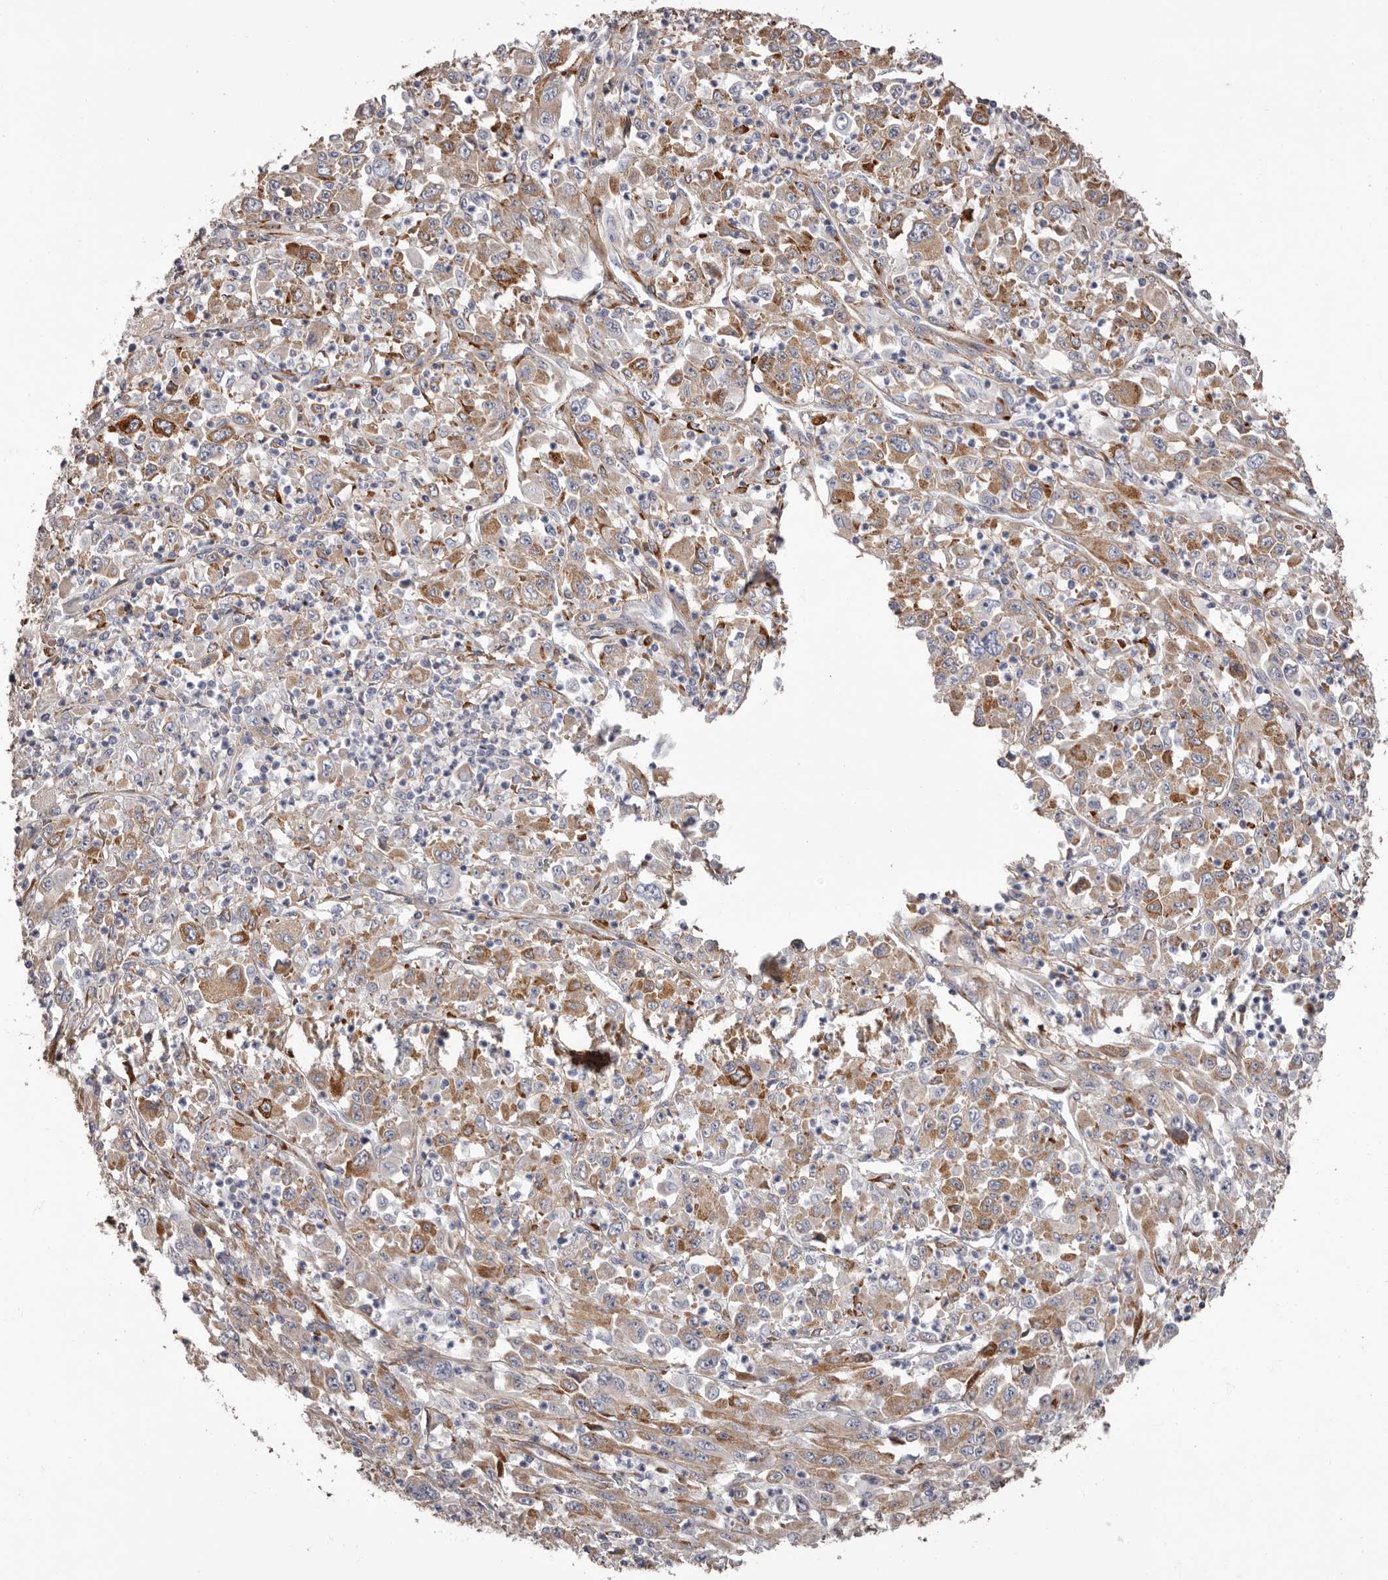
{"staining": {"intensity": "moderate", "quantity": "25%-75%", "location": "cytoplasmic/membranous"}, "tissue": "melanoma", "cell_type": "Tumor cells", "image_type": "cancer", "snomed": [{"axis": "morphology", "description": "Malignant melanoma, Metastatic site"}, {"axis": "topography", "description": "Skin"}], "caption": "DAB (3,3'-diaminobenzidine) immunohistochemical staining of malignant melanoma (metastatic site) shows moderate cytoplasmic/membranous protein staining in approximately 25%-75% of tumor cells. Nuclei are stained in blue.", "gene": "COL6A1", "patient": {"sex": "female", "age": 56}}